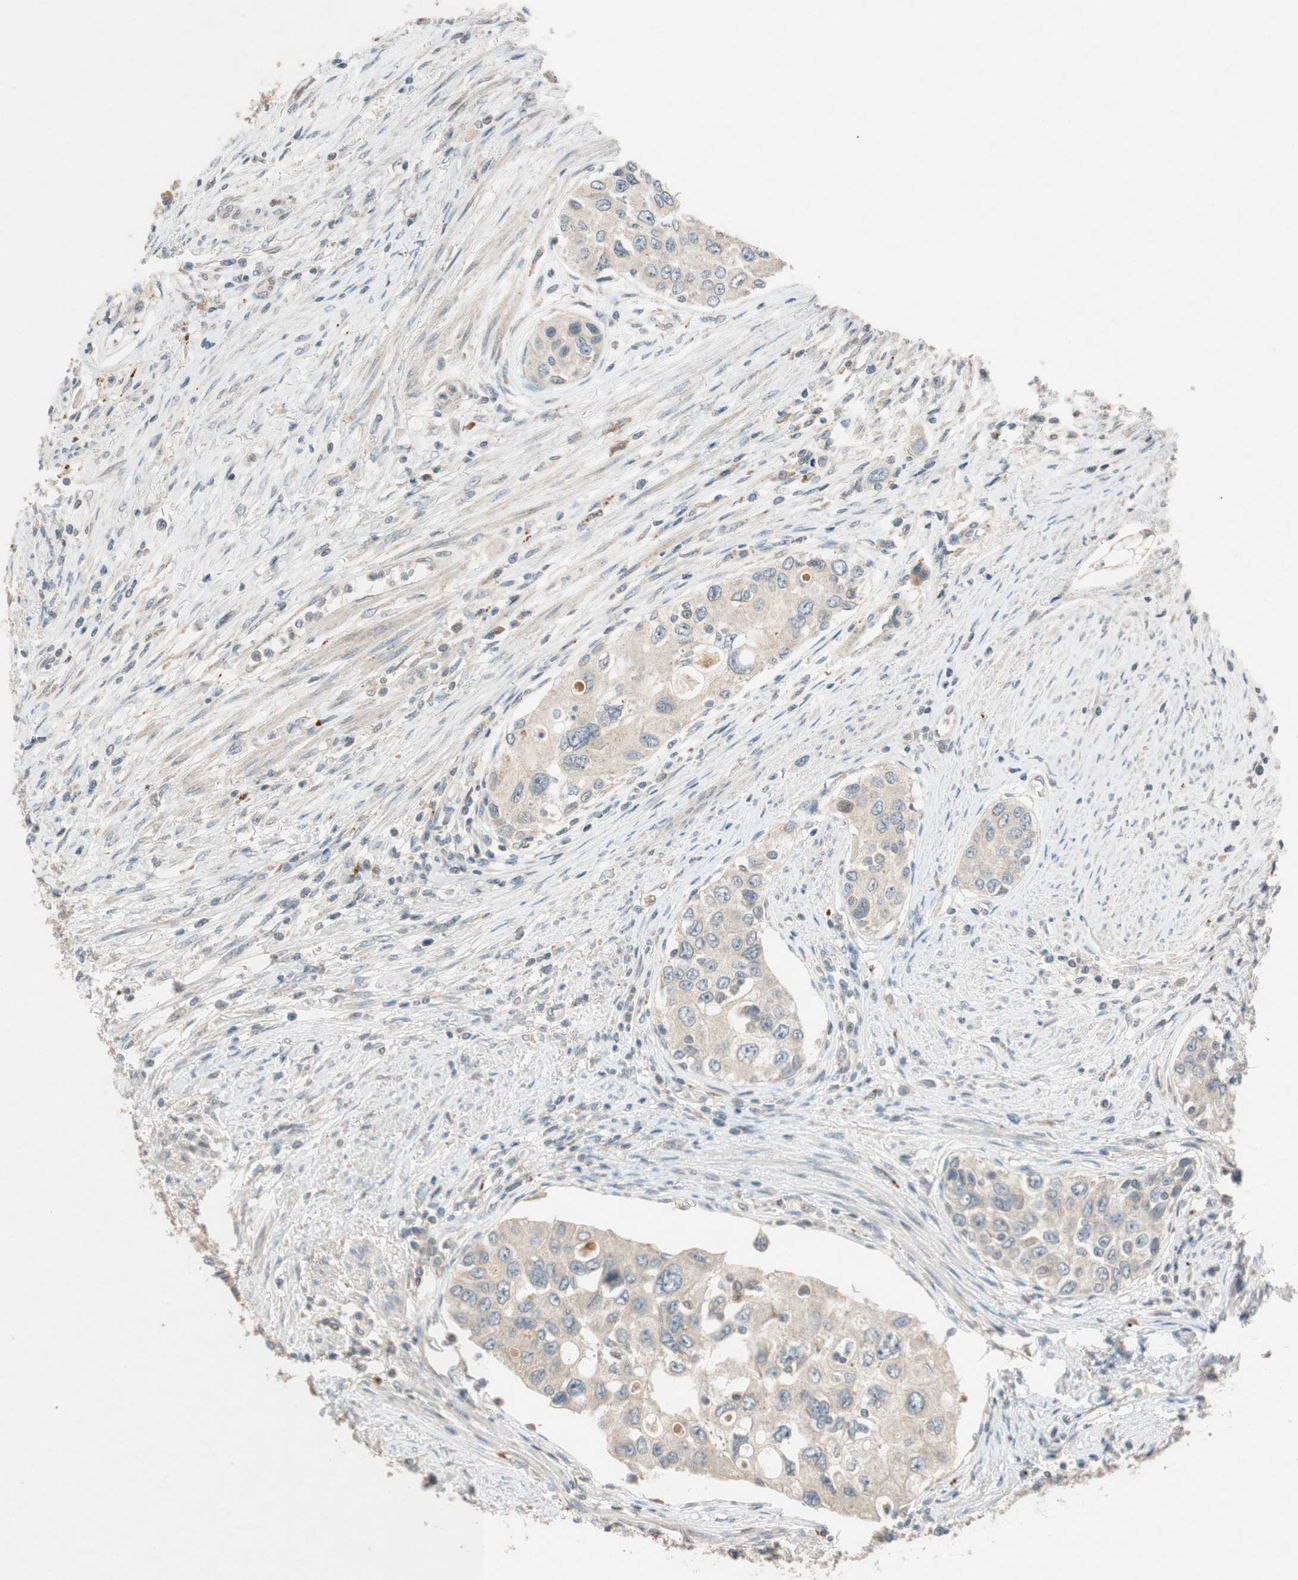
{"staining": {"intensity": "weak", "quantity": ">75%", "location": "cytoplasmic/membranous"}, "tissue": "urothelial cancer", "cell_type": "Tumor cells", "image_type": "cancer", "snomed": [{"axis": "morphology", "description": "Urothelial carcinoma, High grade"}, {"axis": "topography", "description": "Urinary bladder"}], "caption": "Immunohistochemistry staining of urothelial cancer, which exhibits low levels of weak cytoplasmic/membranous positivity in about >75% of tumor cells indicating weak cytoplasmic/membranous protein positivity. The staining was performed using DAB (brown) for protein detection and nuclei were counterstained in hematoxylin (blue).", "gene": "GLB1", "patient": {"sex": "female", "age": 56}}